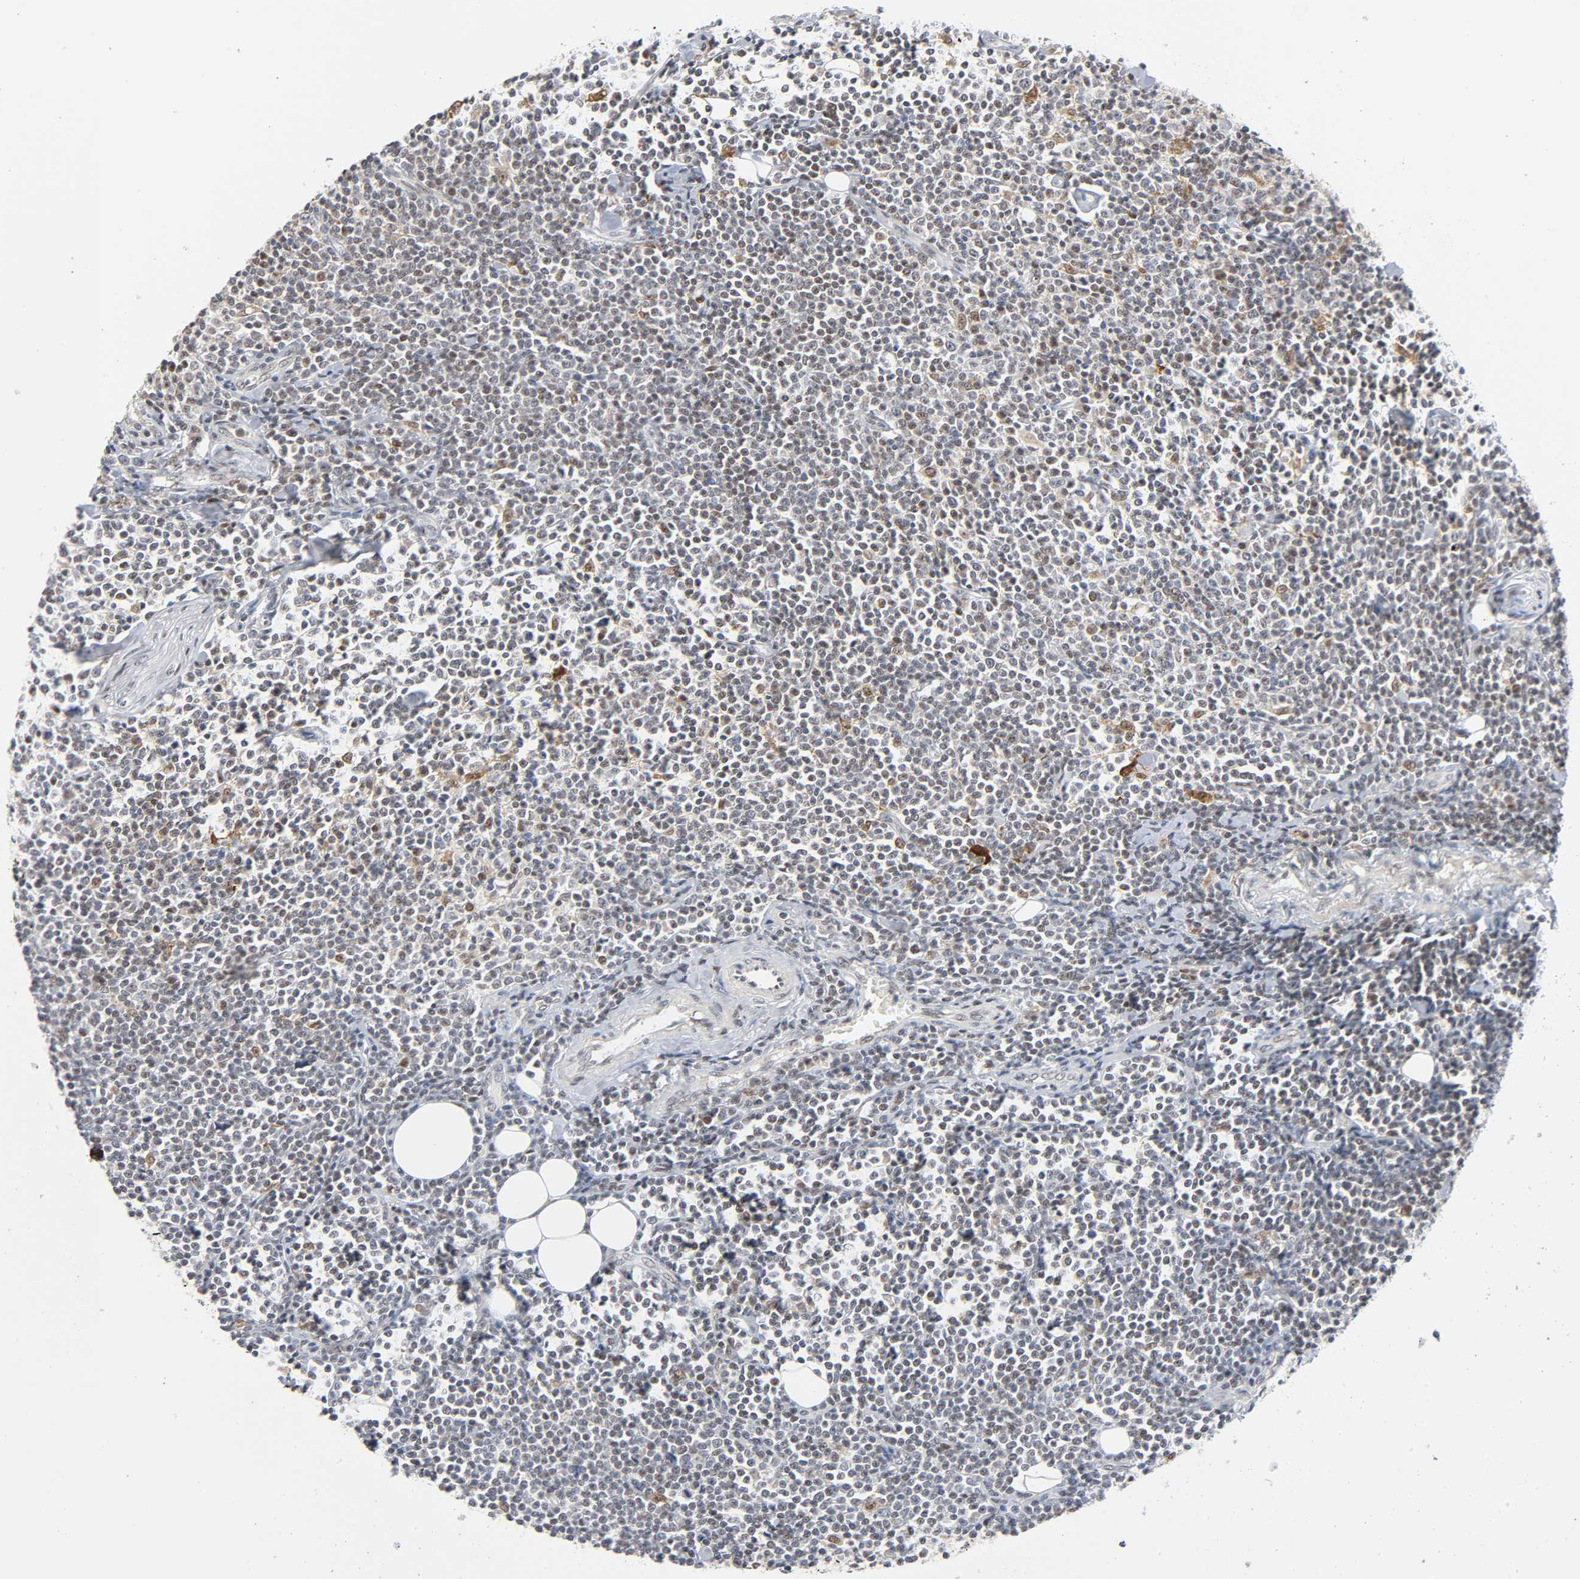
{"staining": {"intensity": "moderate", "quantity": "<25%", "location": "nuclear"}, "tissue": "lymphoma", "cell_type": "Tumor cells", "image_type": "cancer", "snomed": [{"axis": "morphology", "description": "Malignant lymphoma, non-Hodgkin's type, Low grade"}, {"axis": "topography", "description": "Soft tissue"}], "caption": "Moderate nuclear expression is present in approximately <25% of tumor cells in lymphoma.", "gene": "KAT2B", "patient": {"sex": "male", "age": 92}}